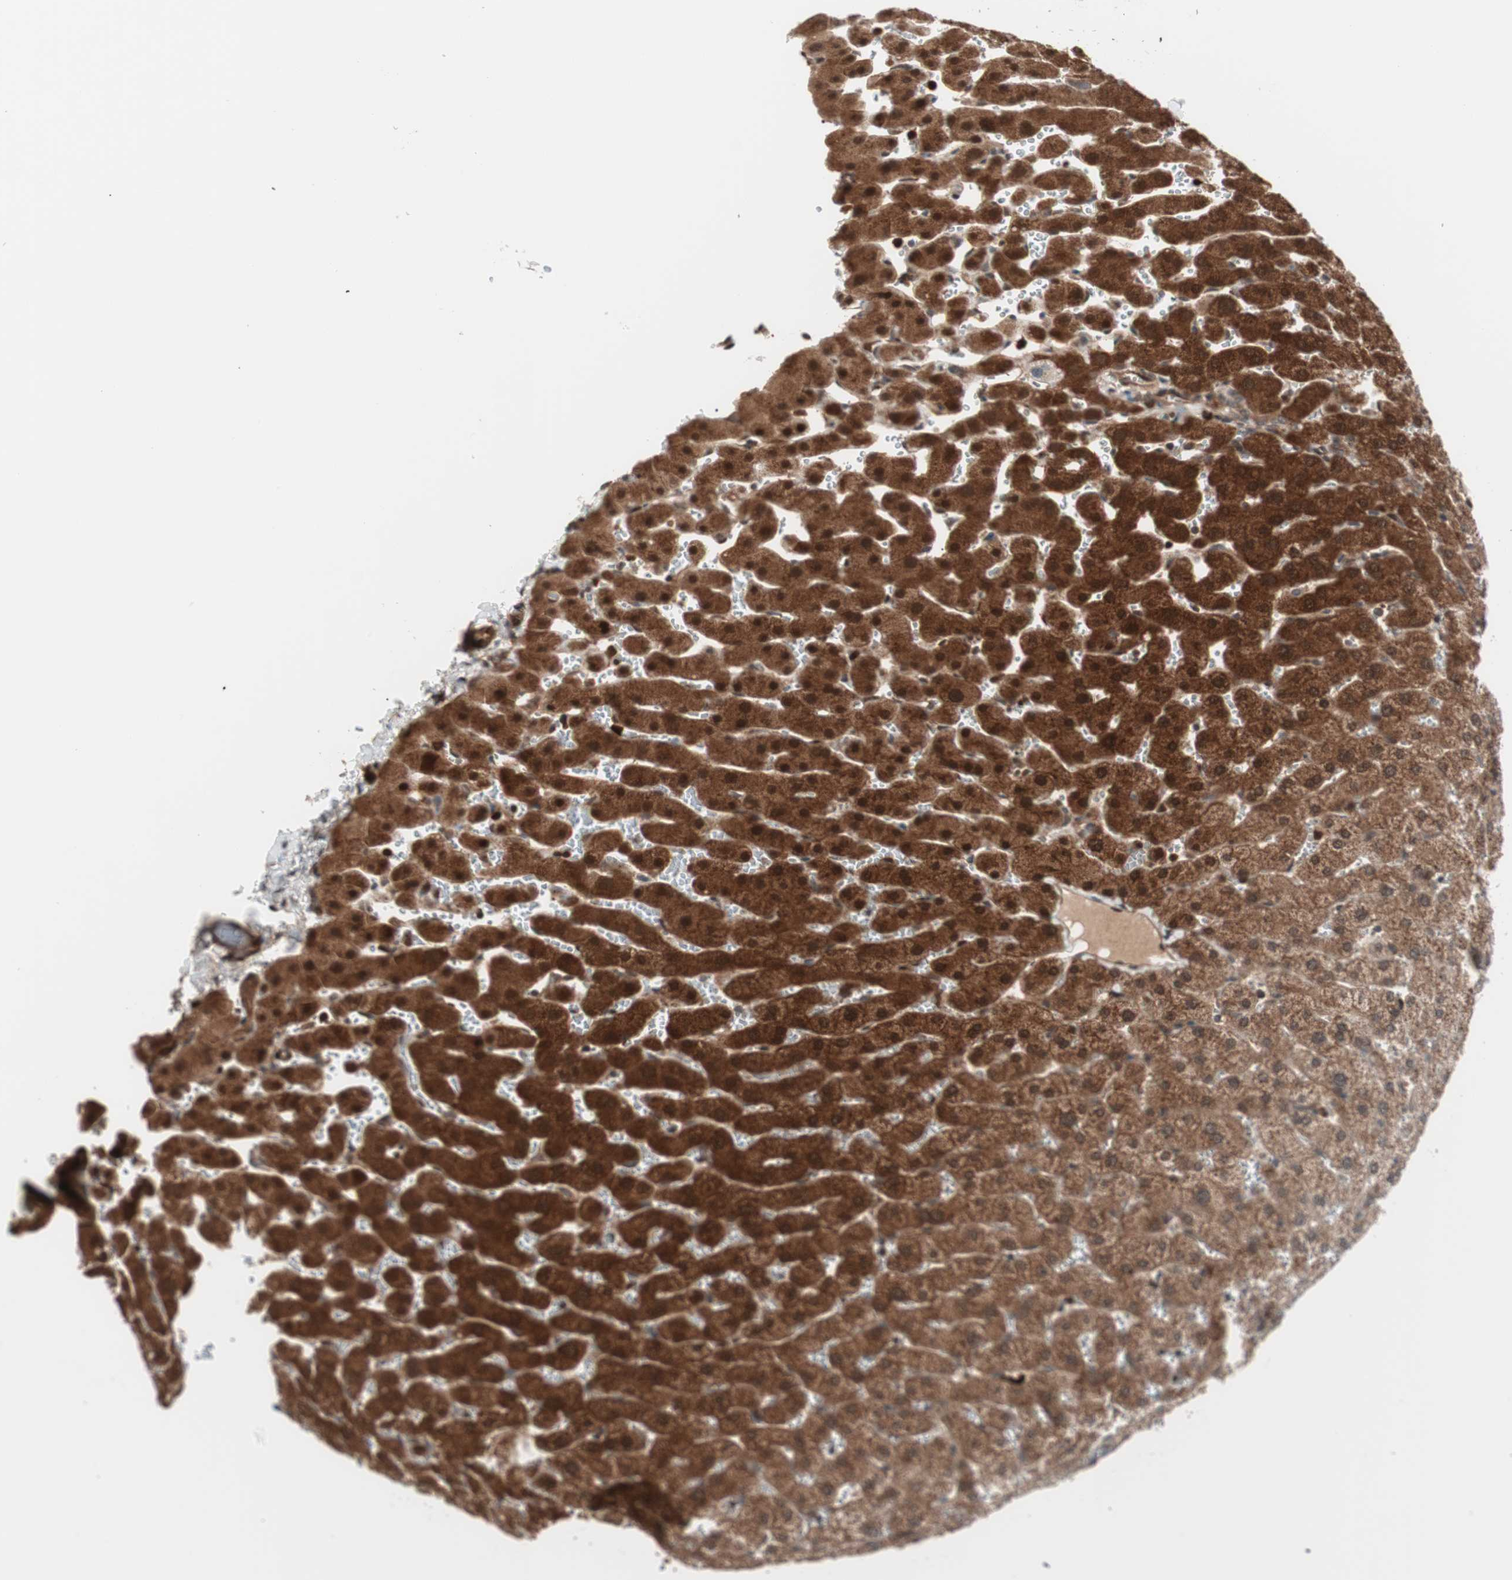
{"staining": {"intensity": "moderate", "quantity": ">75%", "location": "cytoplasmic/membranous"}, "tissue": "liver", "cell_type": "Cholangiocytes", "image_type": "normal", "snomed": [{"axis": "morphology", "description": "Normal tissue, NOS"}, {"axis": "morphology", "description": "Fibrosis, NOS"}, {"axis": "topography", "description": "Liver"}], "caption": "Brown immunohistochemical staining in normal liver demonstrates moderate cytoplasmic/membranous expression in approximately >75% of cholangiocytes. (DAB = brown stain, brightfield microscopy at high magnification).", "gene": "PRKG2", "patient": {"sex": "female", "age": 29}}